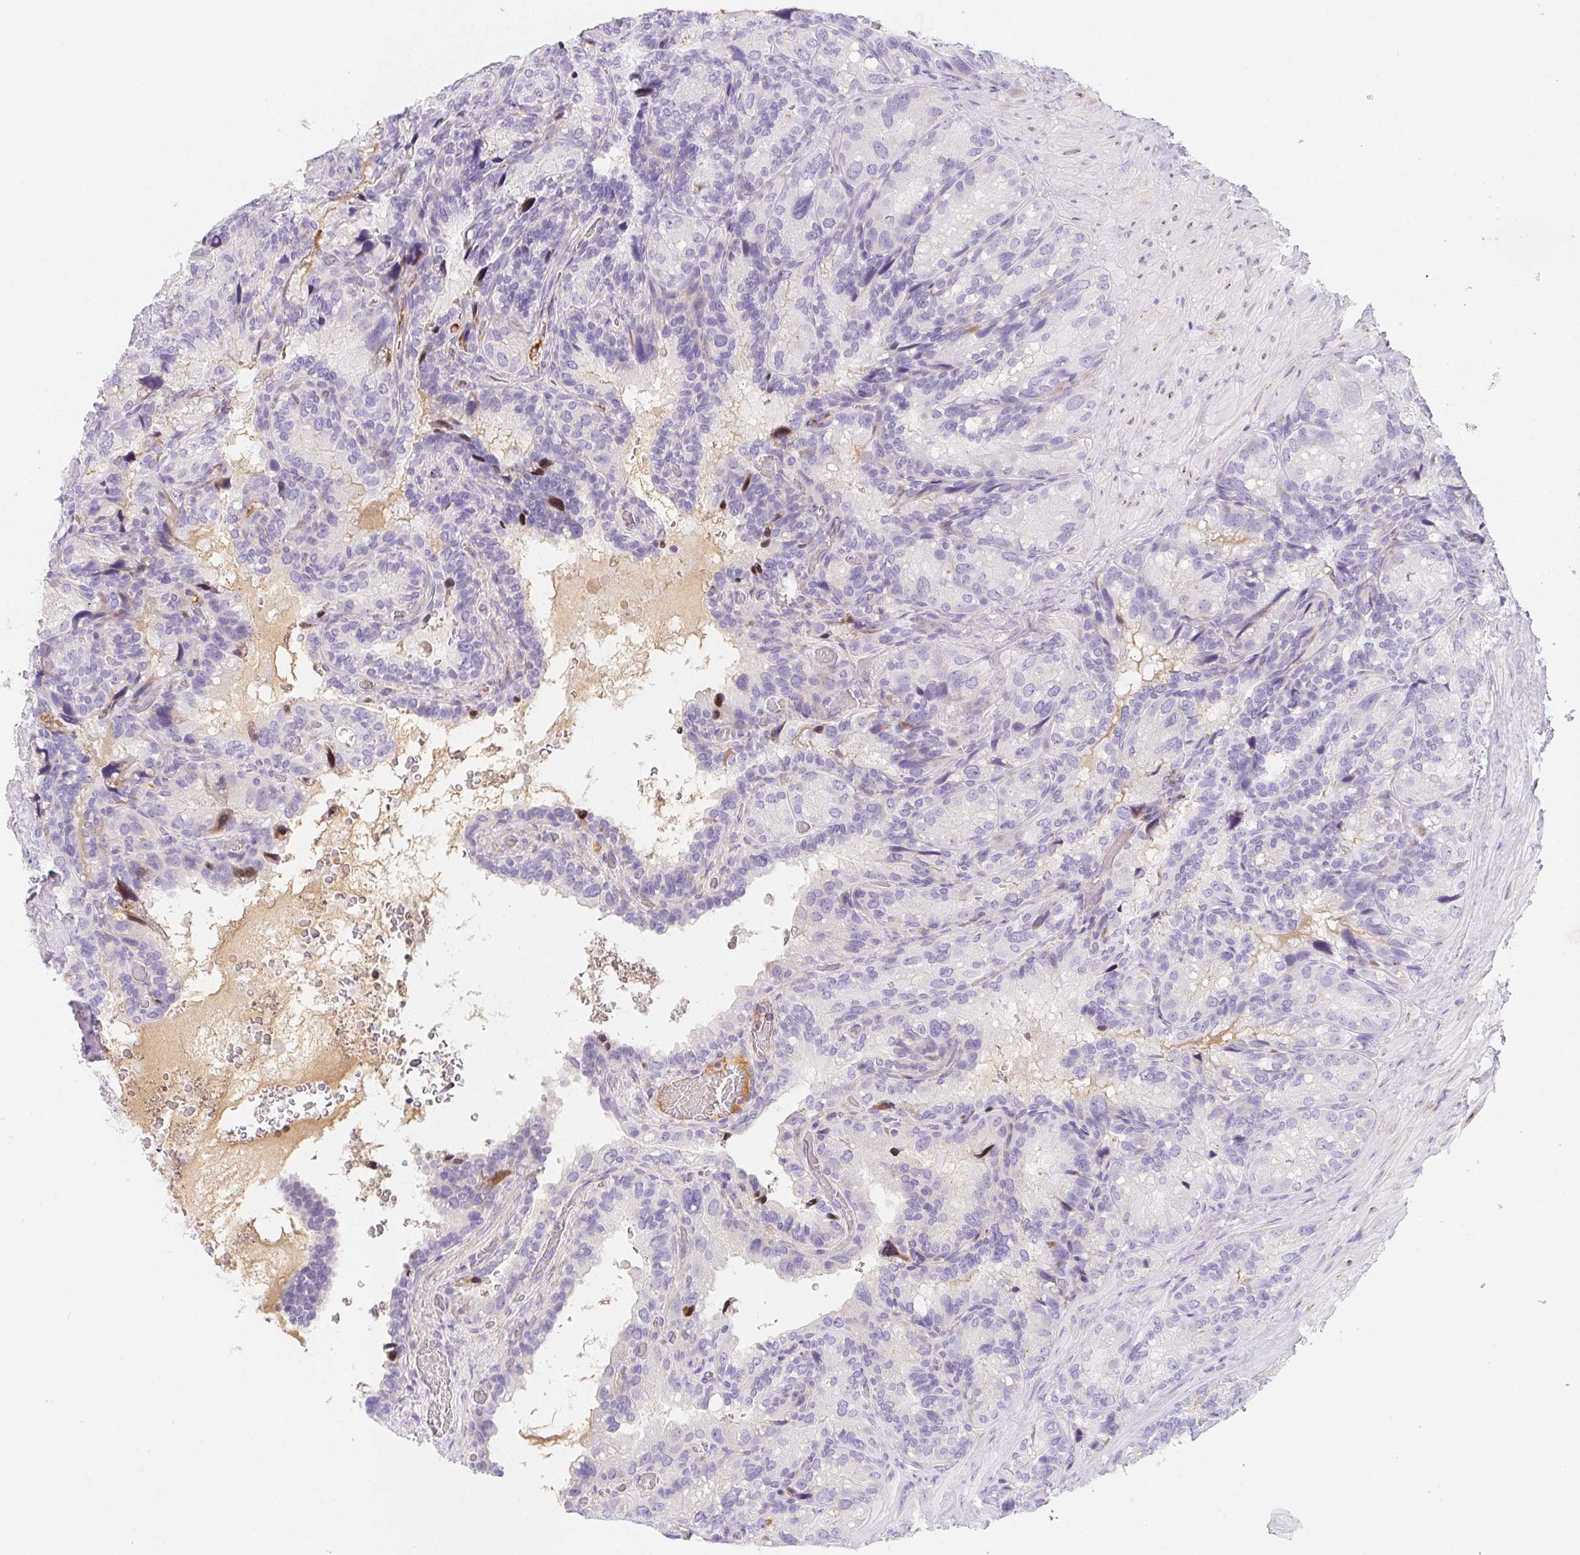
{"staining": {"intensity": "negative", "quantity": "none", "location": "none"}, "tissue": "seminal vesicle", "cell_type": "Glandular cells", "image_type": "normal", "snomed": [{"axis": "morphology", "description": "Normal tissue, NOS"}, {"axis": "topography", "description": "Seminal veicle"}], "caption": "An image of seminal vesicle stained for a protein displays no brown staining in glandular cells. Brightfield microscopy of immunohistochemistry (IHC) stained with DAB (brown) and hematoxylin (blue), captured at high magnification.", "gene": "ITIH2", "patient": {"sex": "male", "age": 60}}